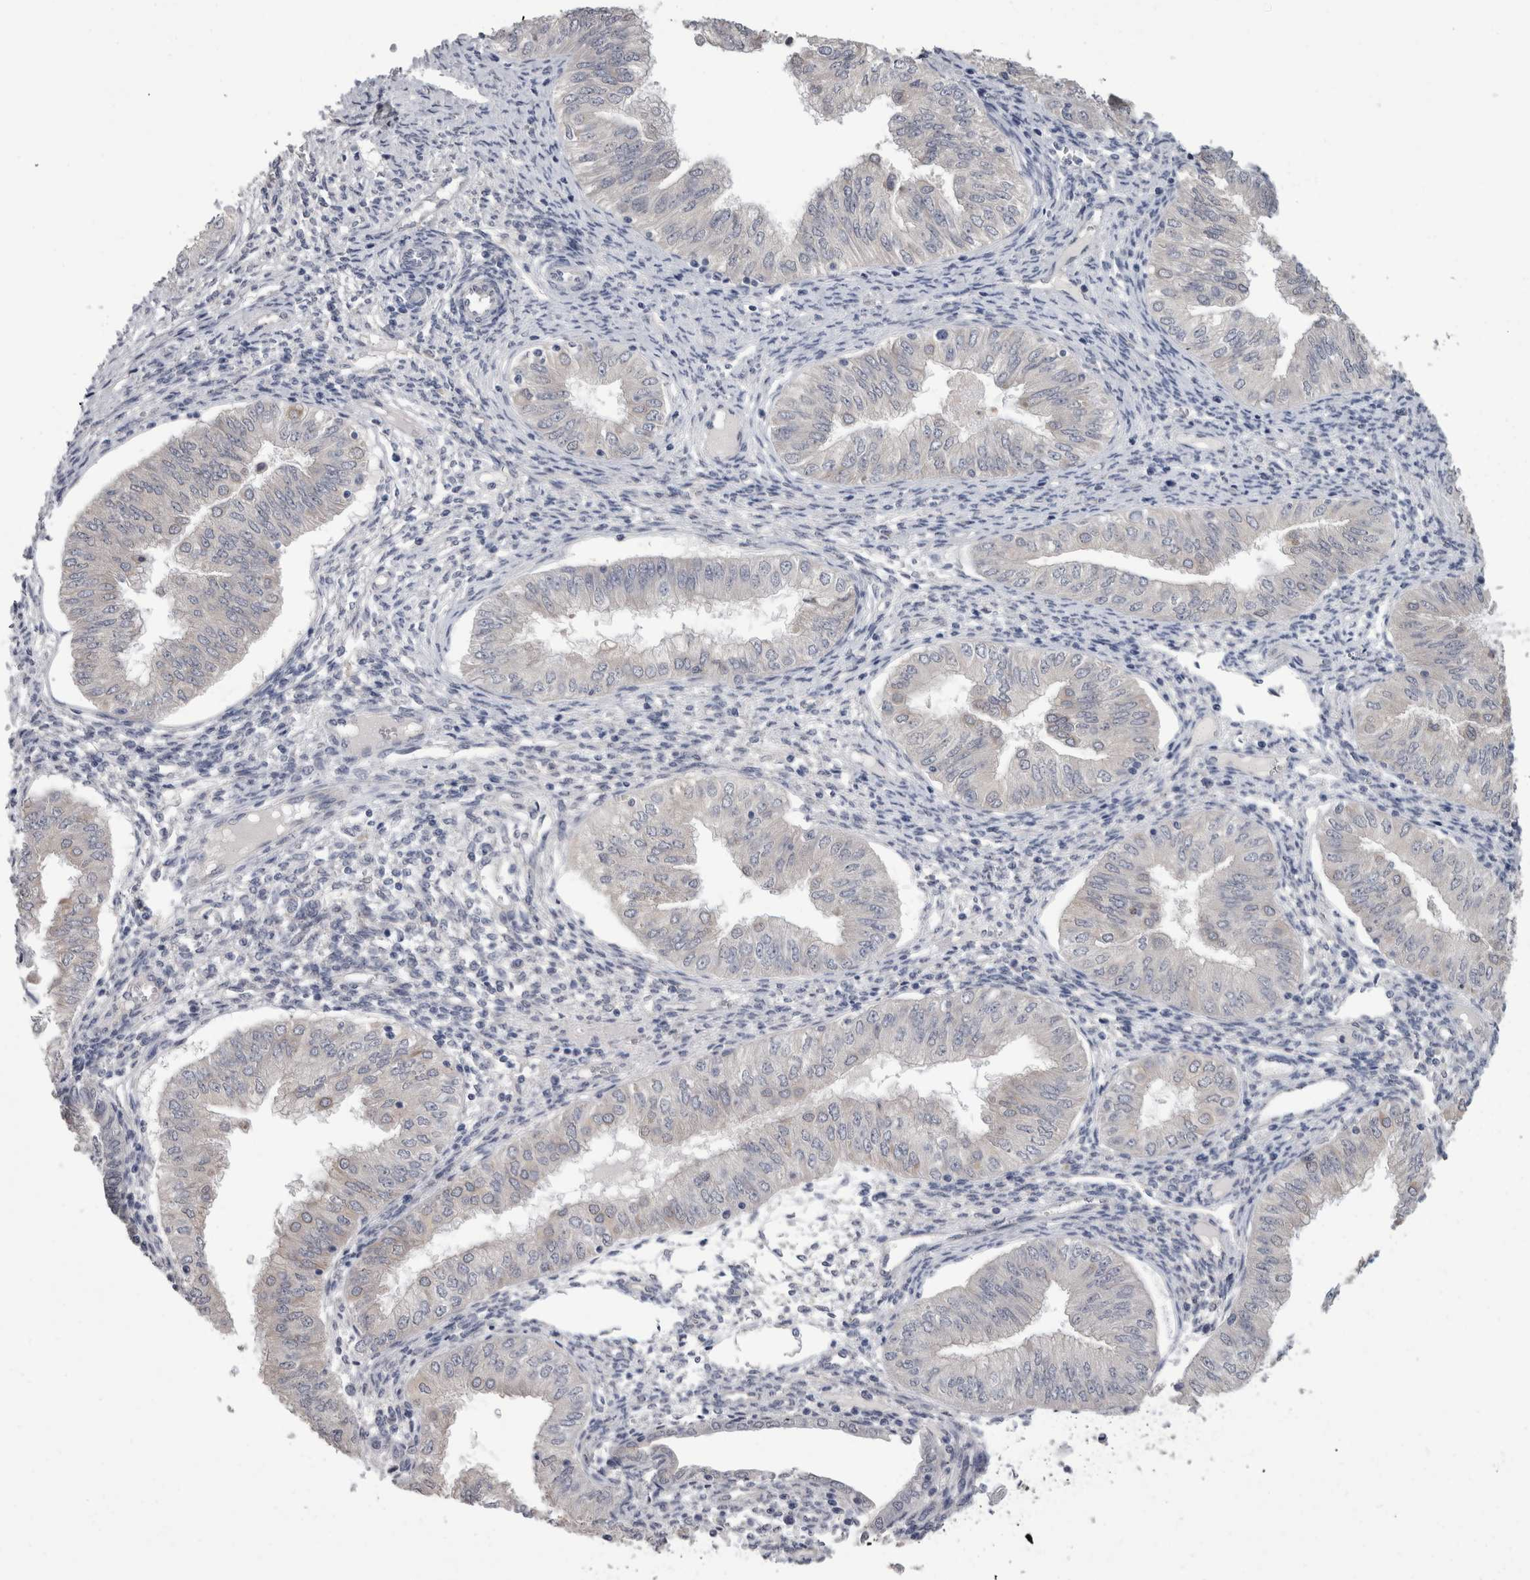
{"staining": {"intensity": "negative", "quantity": "none", "location": "none"}, "tissue": "endometrial cancer", "cell_type": "Tumor cells", "image_type": "cancer", "snomed": [{"axis": "morphology", "description": "Normal tissue, NOS"}, {"axis": "morphology", "description": "Adenocarcinoma, NOS"}, {"axis": "topography", "description": "Endometrium"}], "caption": "A high-resolution image shows IHC staining of endometrial cancer, which reveals no significant expression in tumor cells. (DAB (3,3'-diaminobenzidine) immunohistochemistry (IHC) visualized using brightfield microscopy, high magnification).", "gene": "FHOD3", "patient": {"sex": "female", "age": 53}}